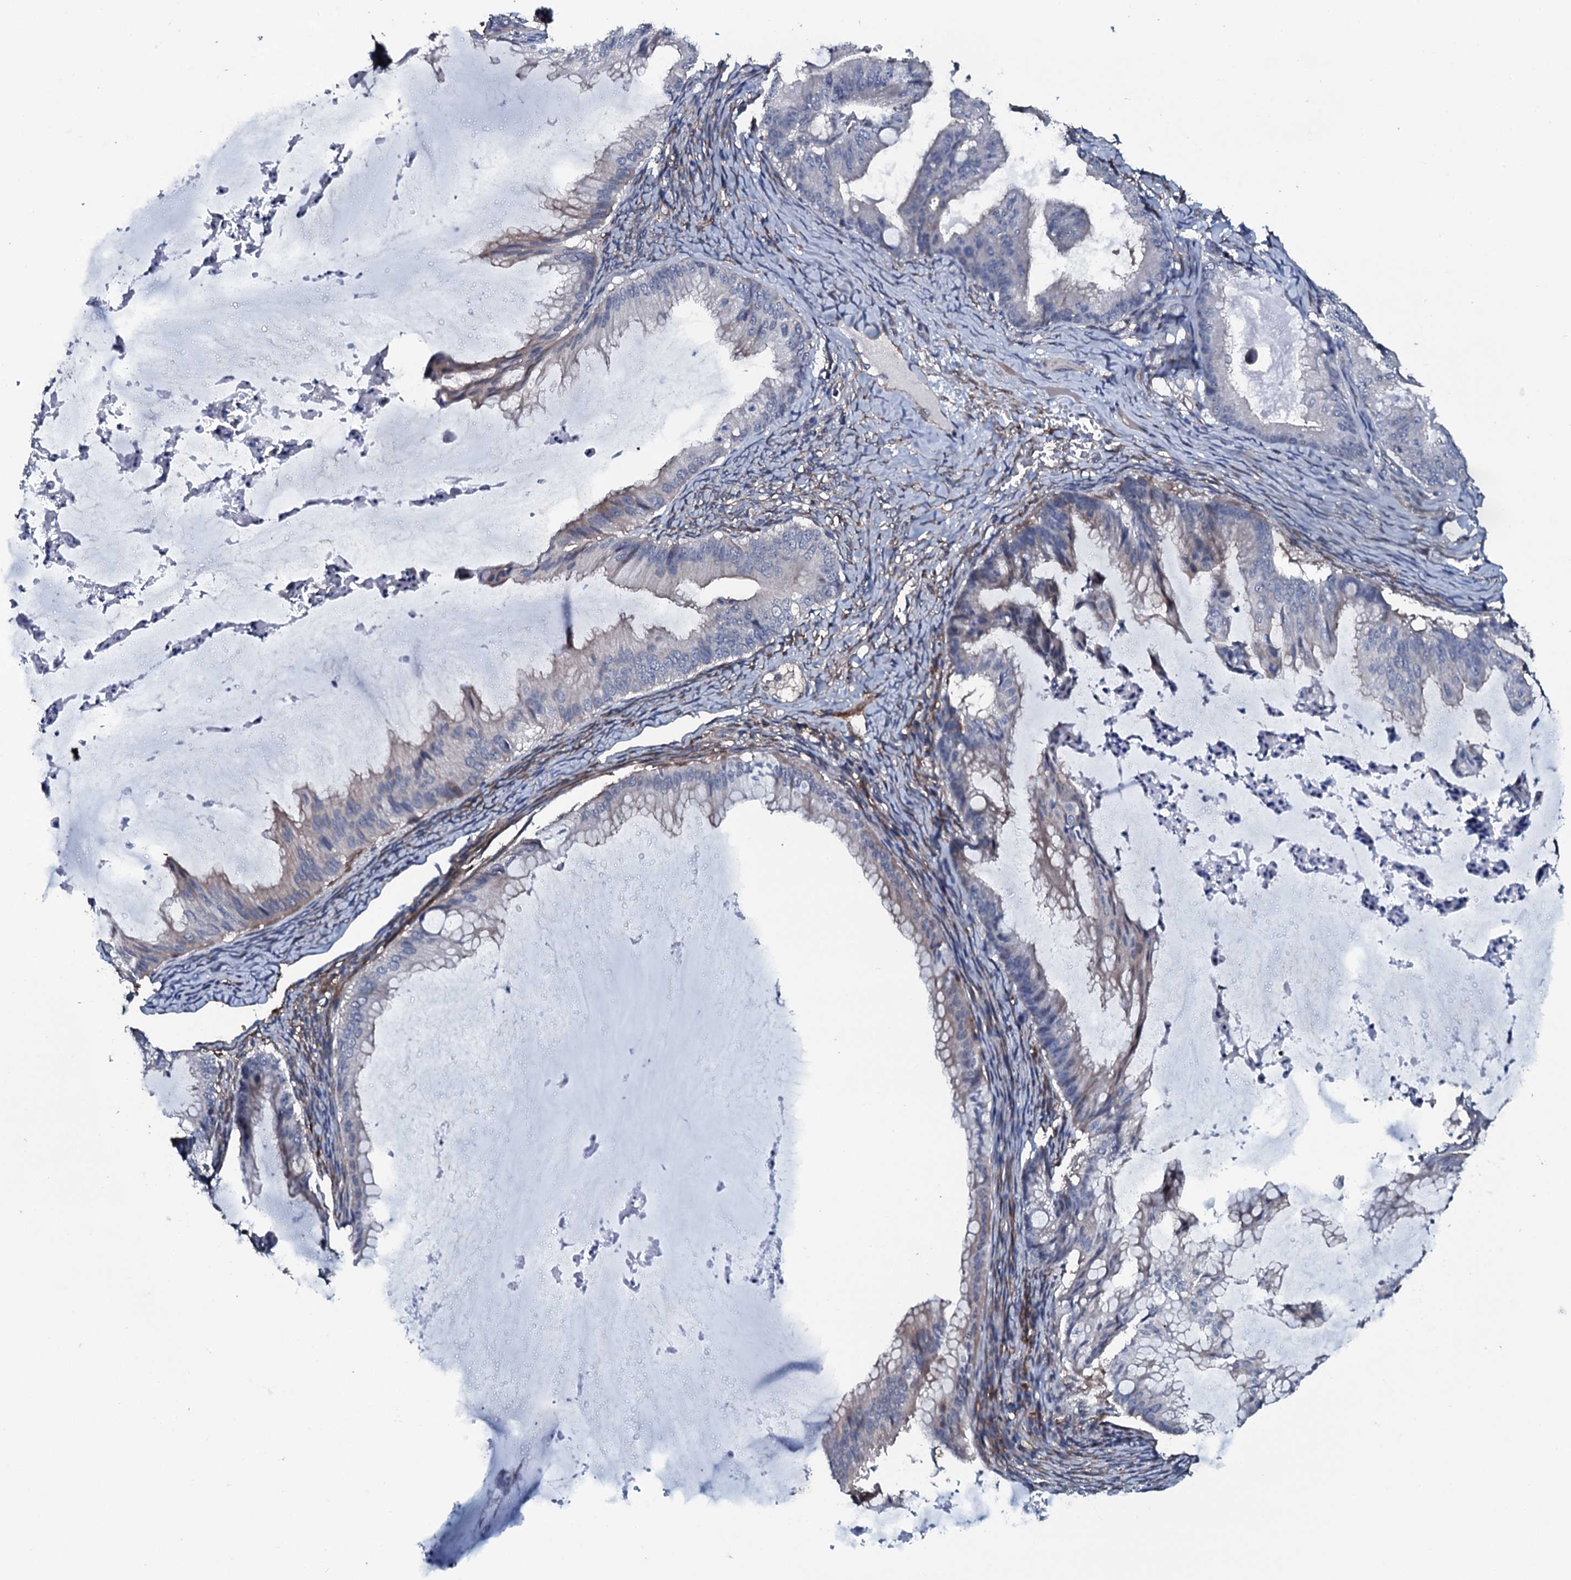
{"staining": {"intensity": "negative", "quantity": "none", "location": "none"}, "tissue": "ovarian cancer", "cell_type": "Tumor cells", "image_type": "cancer", "snomed": [{"axis": "morphology", "description": "Cystadenocarcinoma, mucinous, NOS"}, {"axis": "topography", "description": "Ovary"}], "caption": "The histopathology image reveals no significant positivity in tumor cells of ovarian cancer. Nuclei are stained in blue.", "gene": "IL12B", "patient": {"sex": "female", "age": 71}}